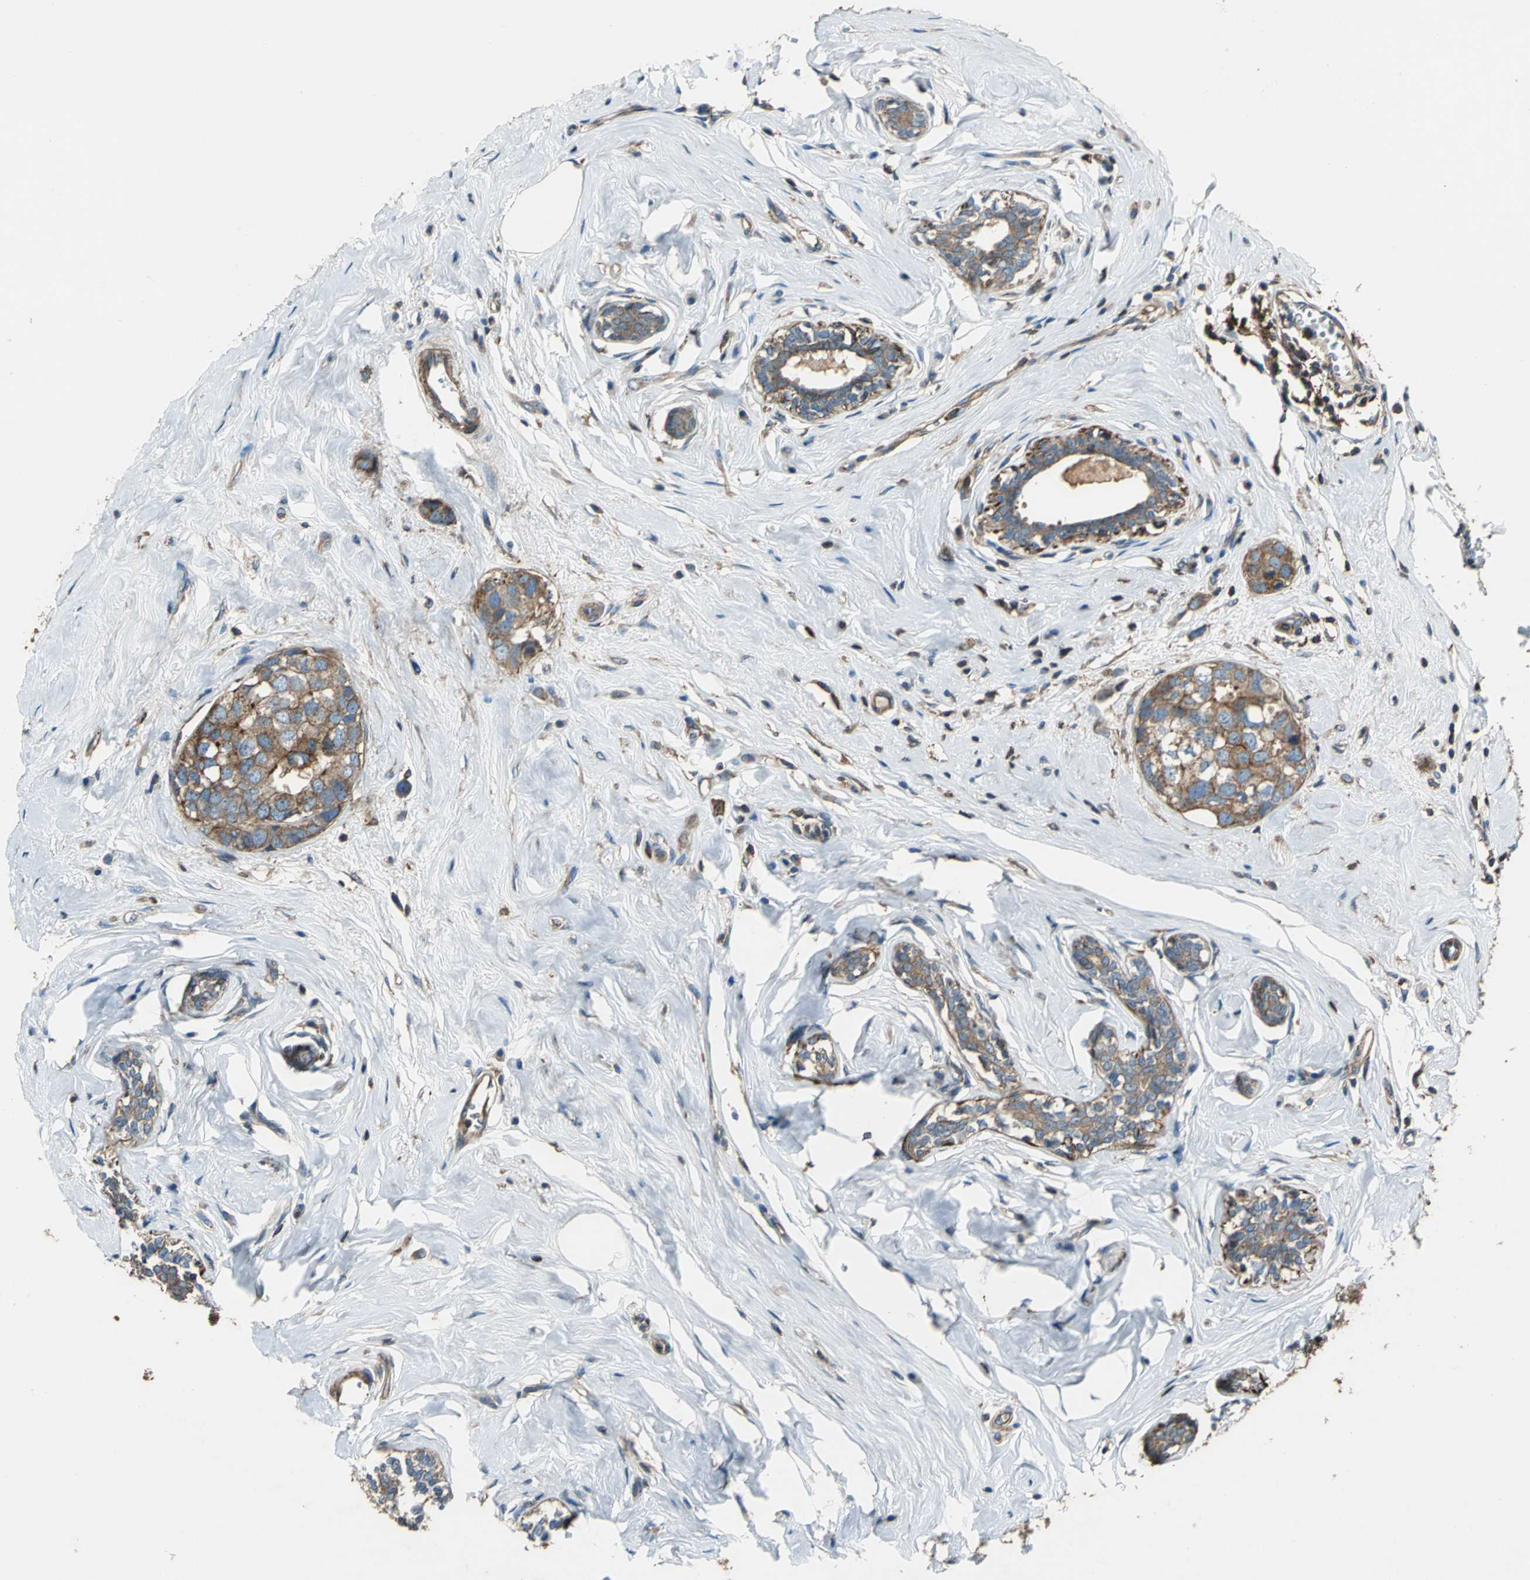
{"staining": {"intensity": "strong", "quantity": ">75%", "location": "cytoplasmic/membranous"}, "tissue": "breast cancer", "cell_type": "Tumor cells", "image_type": "cancer", "snomed": [{"axis": "morphology", "description": "Normal tissue, NOS"}, {"axis": "morphology", "description": "Duct carcinoma"}, {"axis": "topography", "description": "Breast"}], "caption": "Tumor cells display high levels of strong cytoplasmic/membranous expression in about >75% of cells in human breast infiltrating ductal carcinoma.", "gene": "PARVA", "patient": {"sex": "female", "age": 50}}